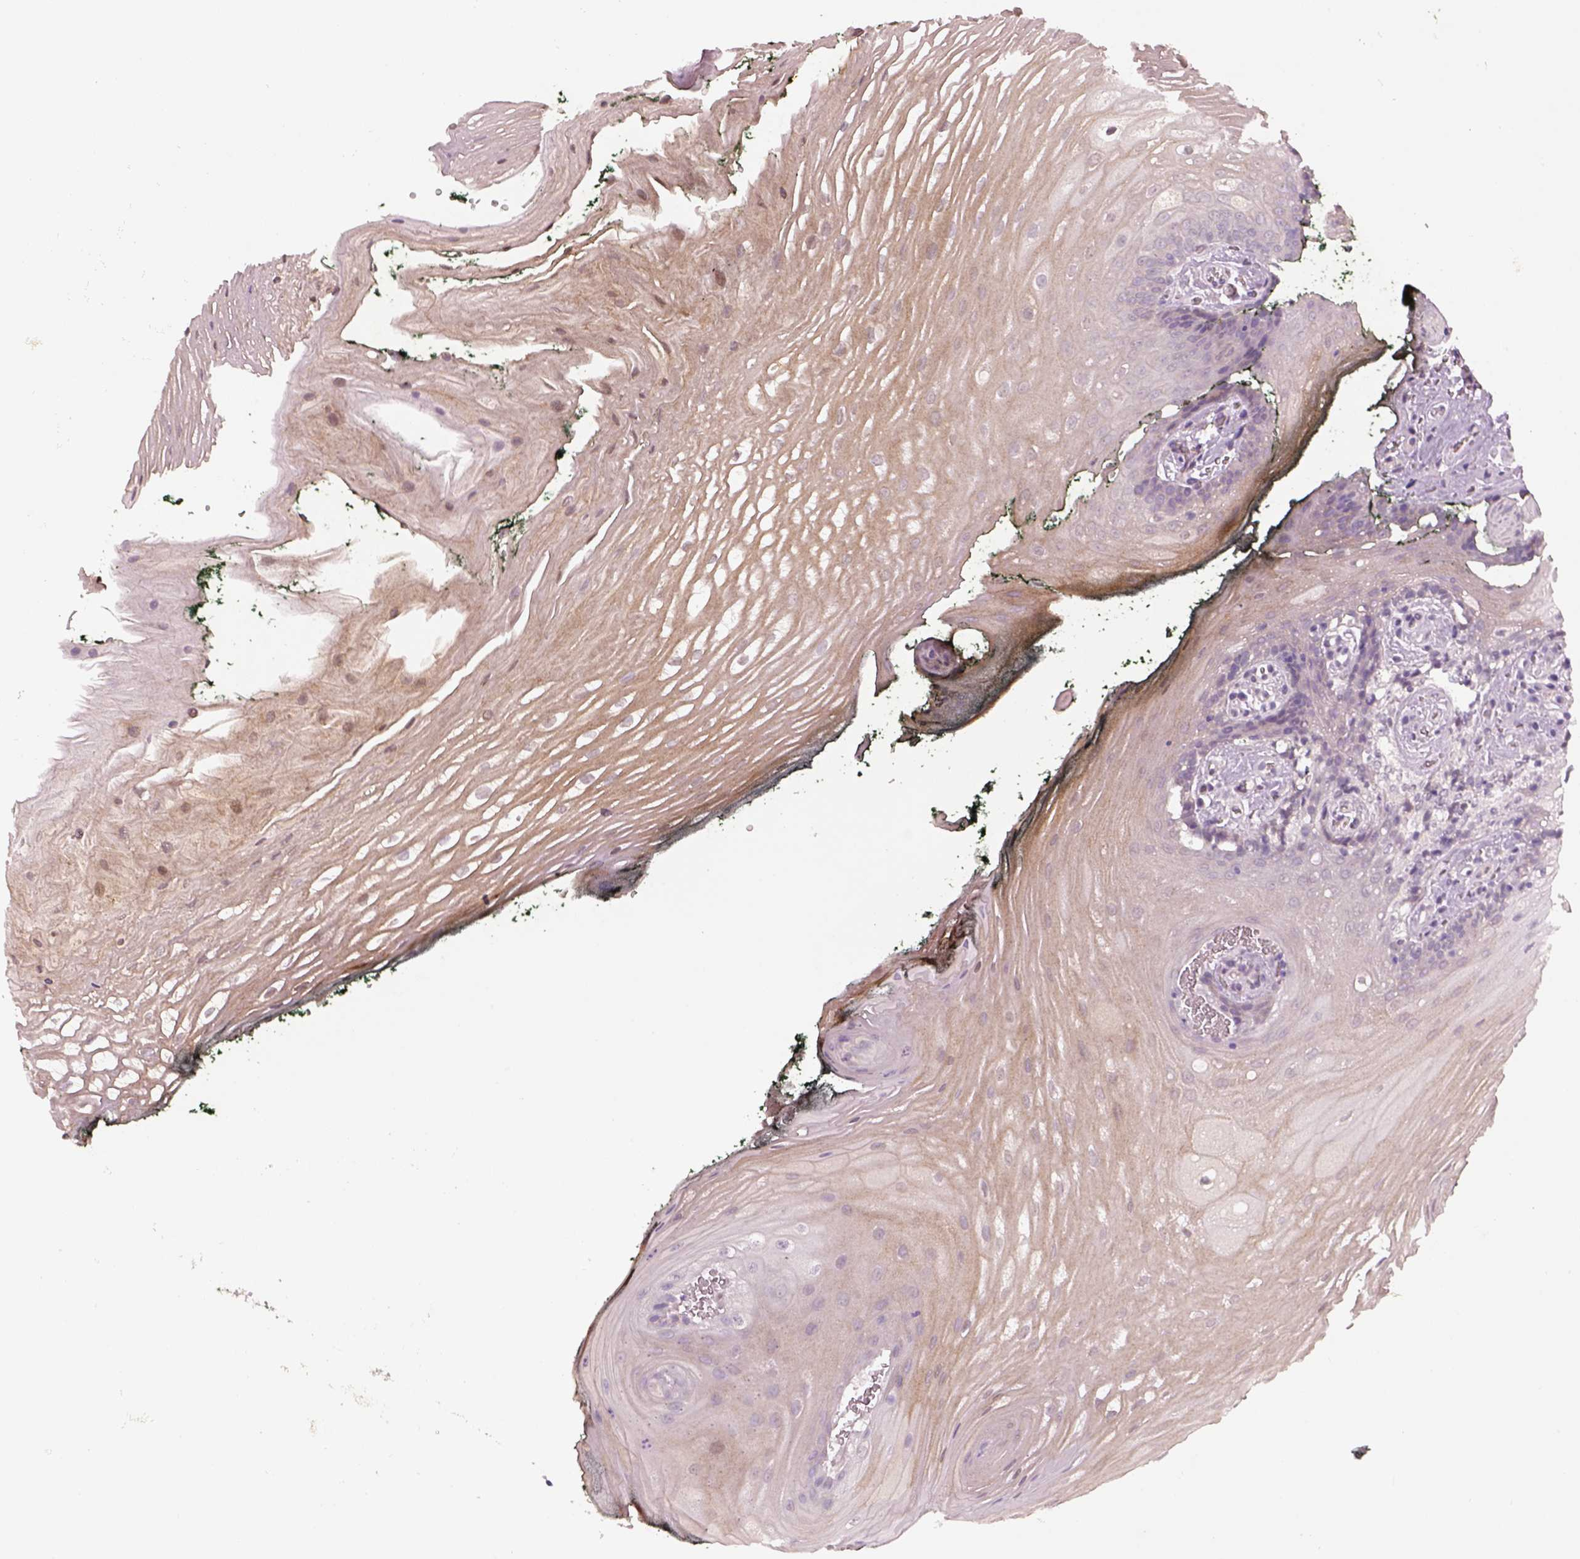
{"staining": {"intensity": "negative", "quantity": "none", "location": "none"}, "tissue": "oral mucosa", "cell_type": "Squamous epithelial cells", "image_type": "normal", "snomed": [{"axis": "morphology", "description": "Normal tissue, NOS"}, {"axis": "topography", "description": "Oral tissue"}, {"axis": "topography", "description": "Head-Neck"}], "caption": "The immunohistochemistry histopathology image has no significant expression in squamous epithelial cells of oral mucosa.", "gene": "KCNIP3", "patient": {"sex": "male", "age": 65}}